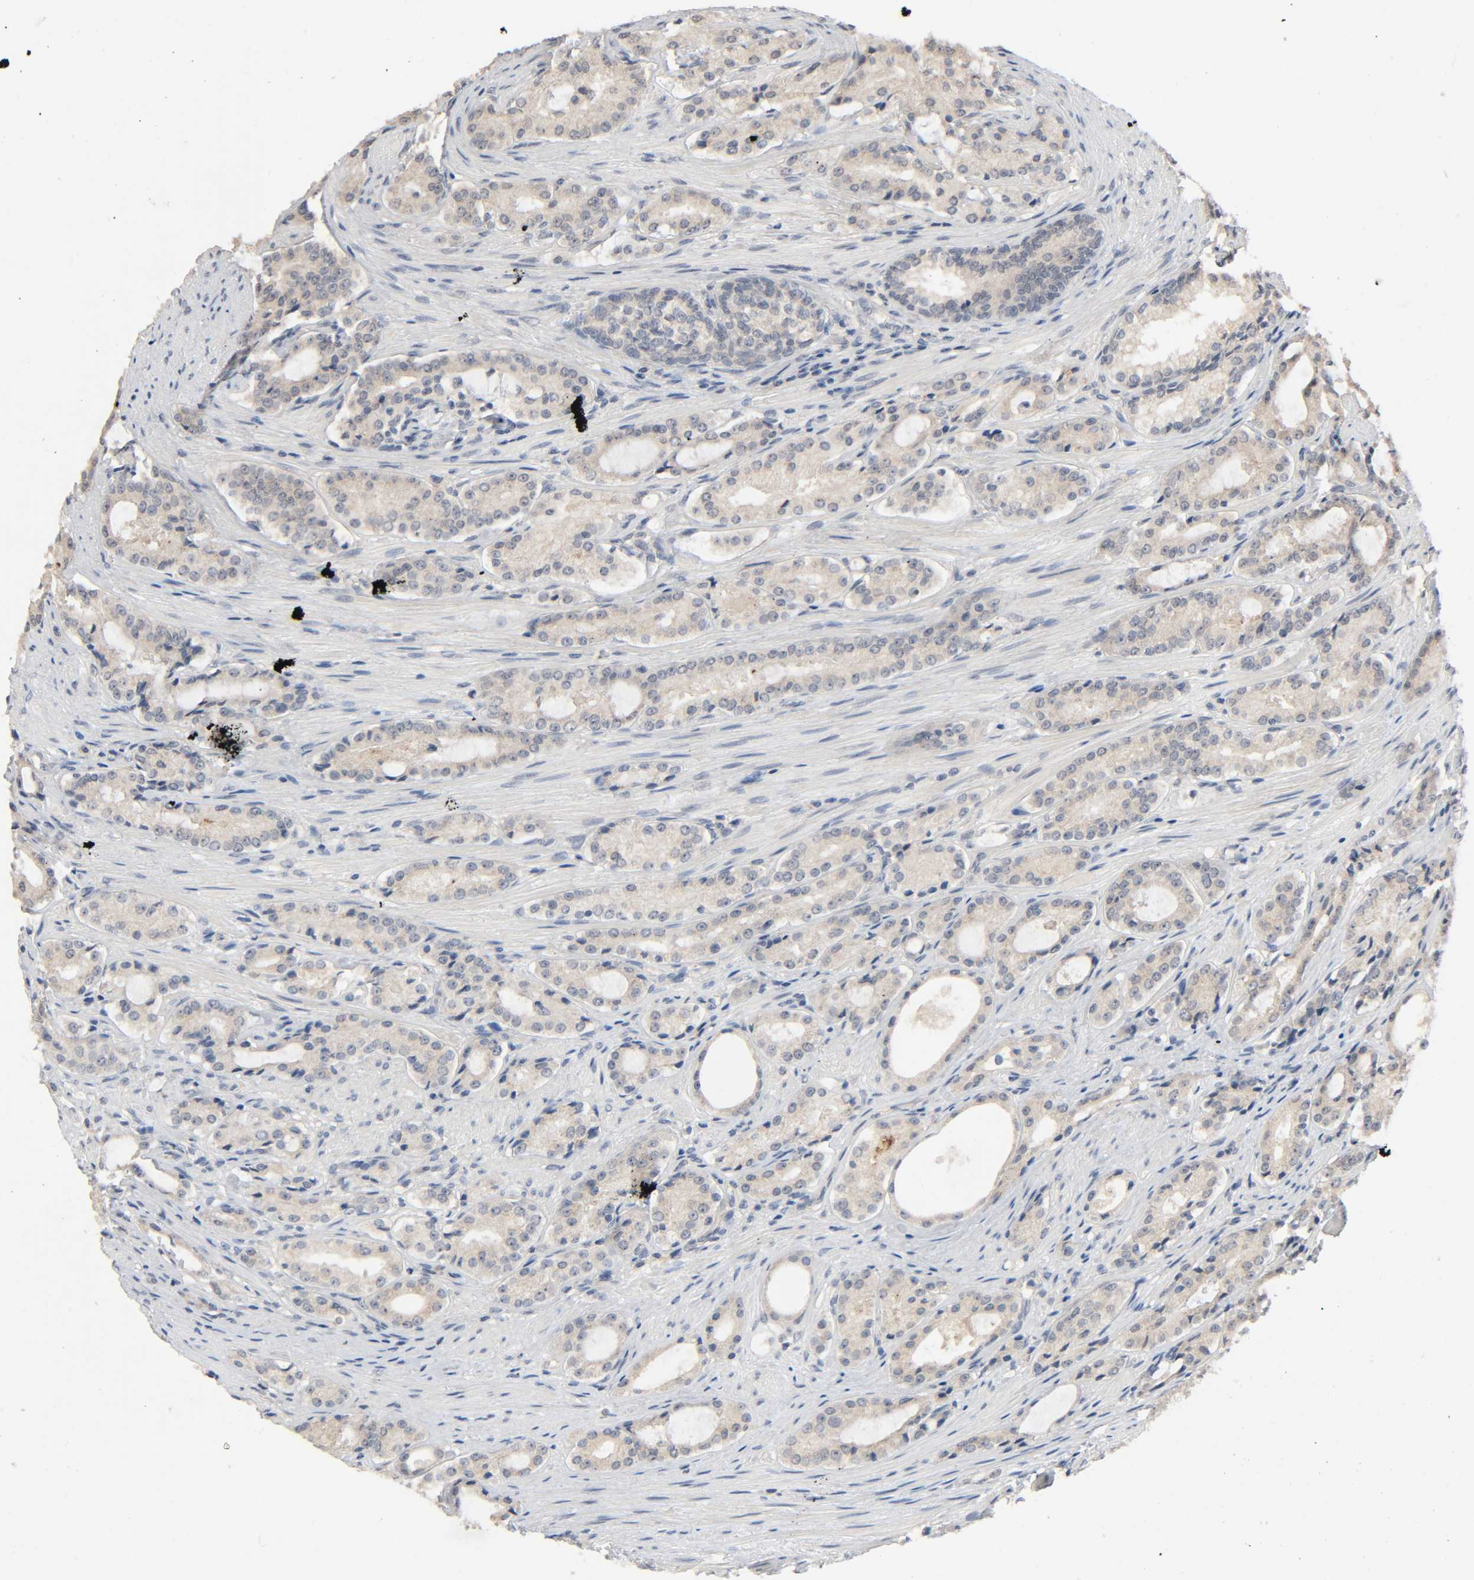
{"staining": {"intensity": "negative", "quantity": "none", "location": "none"}, "tissue": "prostate cancer", "cell_type": "Tumor cells", "image_type": "cancer", "snomed": [{"axis": "morphology", "description": "Adenocarcinoma, High grade"}, {"axis": "topography", "description": "Prostate"}], "caption": "High power microscopy histopathology image of an immunohistochemistry (IHC) micrograph of adenocarcinoma (high-grade) (prostate), revealing no significant expression in tumor cells. Brightfield microscopy of immunohistochemistry (IHC) stained with DAB (brown) and hematoxylin (blue), captured at high magnification.", "gene": "MAGEA8", "patient": {"sex": "male", "age": 72}}